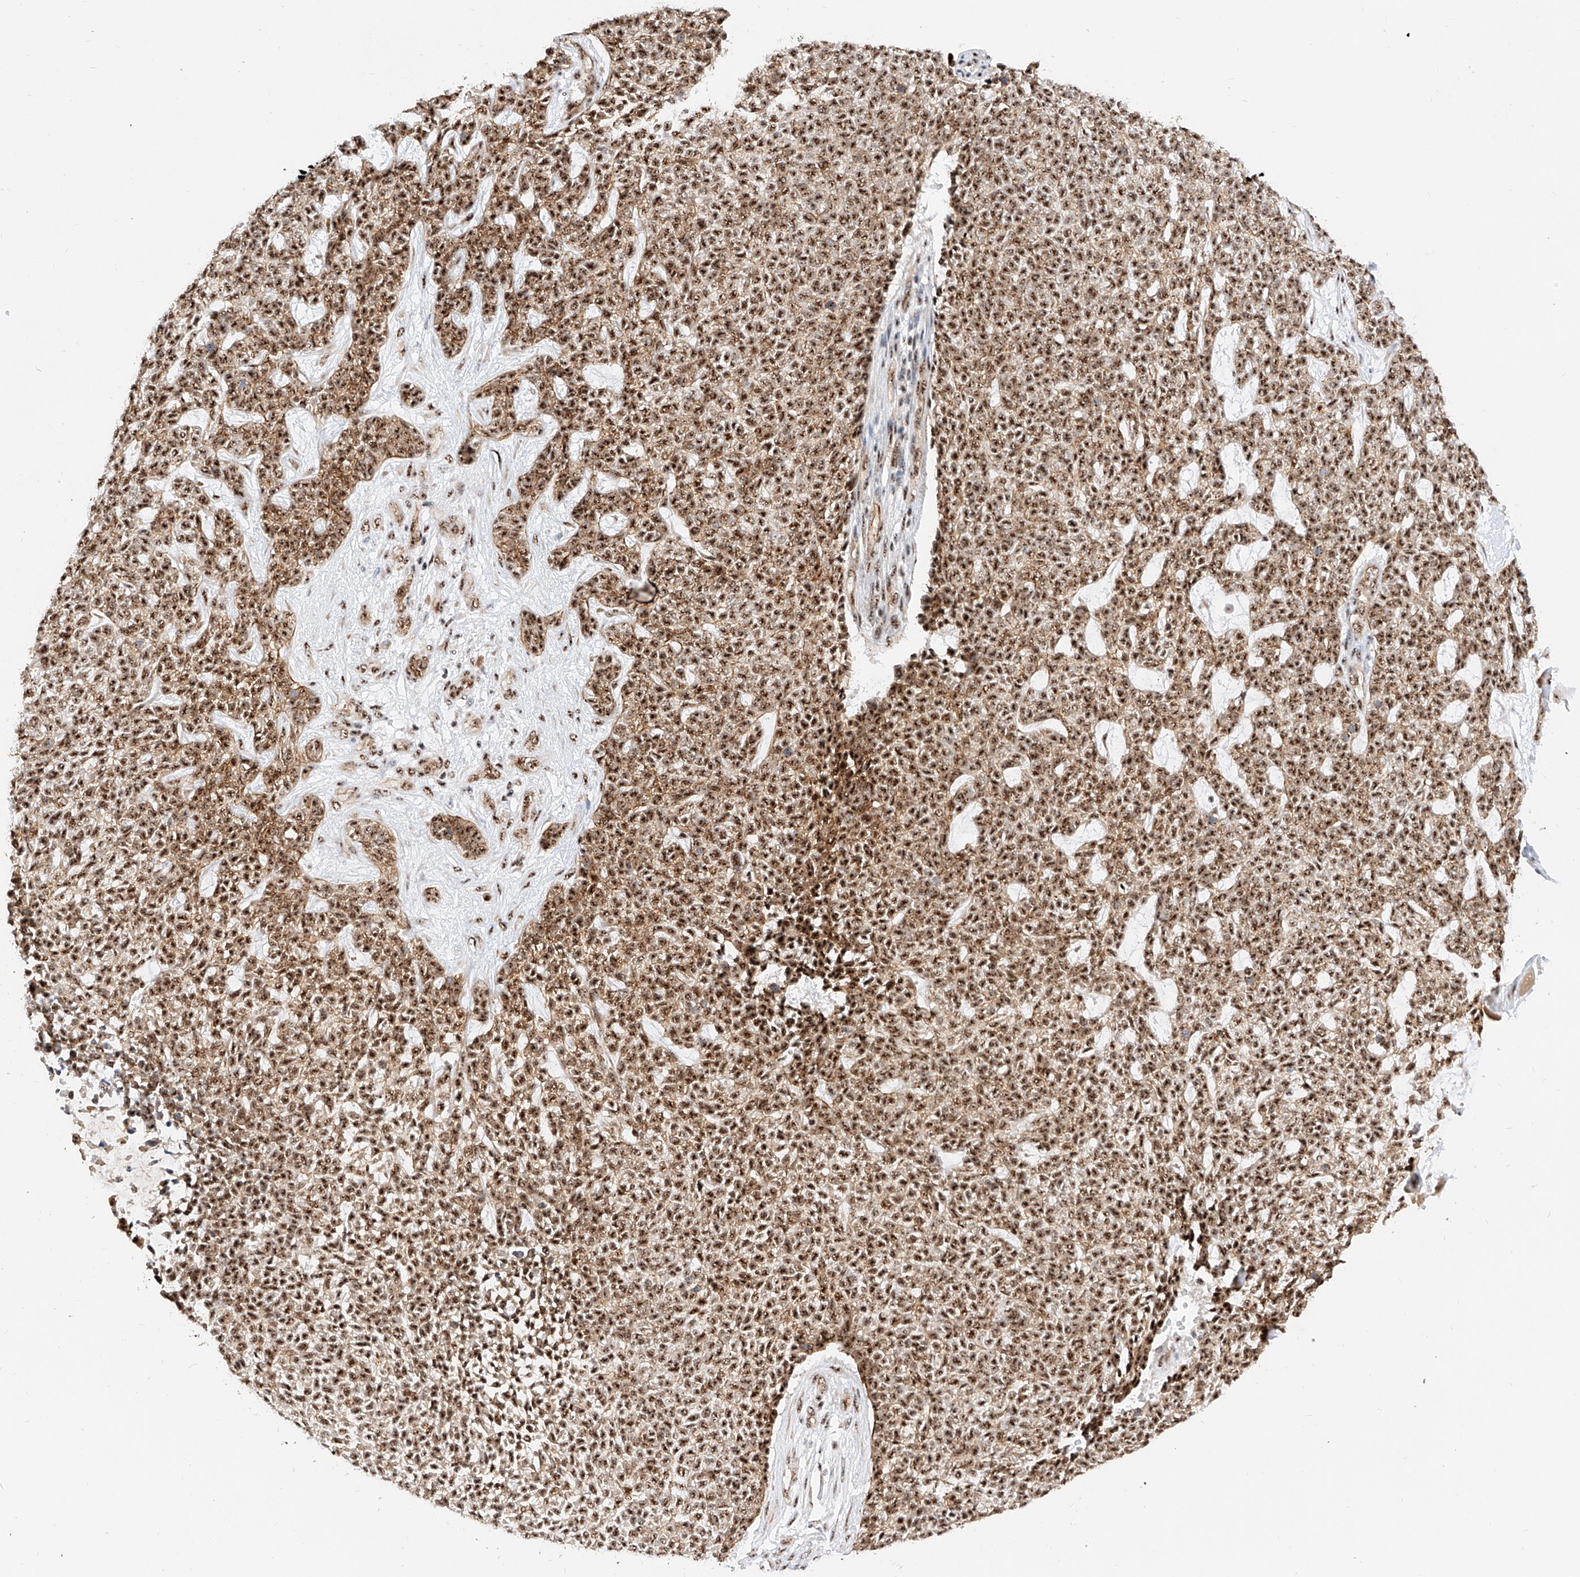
{"staining": {"intensity": "strong", "quantity": ">75%", "location": "cytoplasmic/membranous,nuclear"}, "tissue": "skin cancer", "cell_type": "Tumor cells", "image_type": "cancer", "snomed": [{"axis": "morphology", "description": "Basal cell carcinoma"}, {"axis": "topography", "description": "Skin"}], "caption": "DAB immunohistochemical staining of human skin cancer reveals strong cytoplasmic/membranous and nuclear protein expression in about >75% of tumor cells.", "gene": "ATXN7L2", "patient": {"sex": "female", "age": 84}}